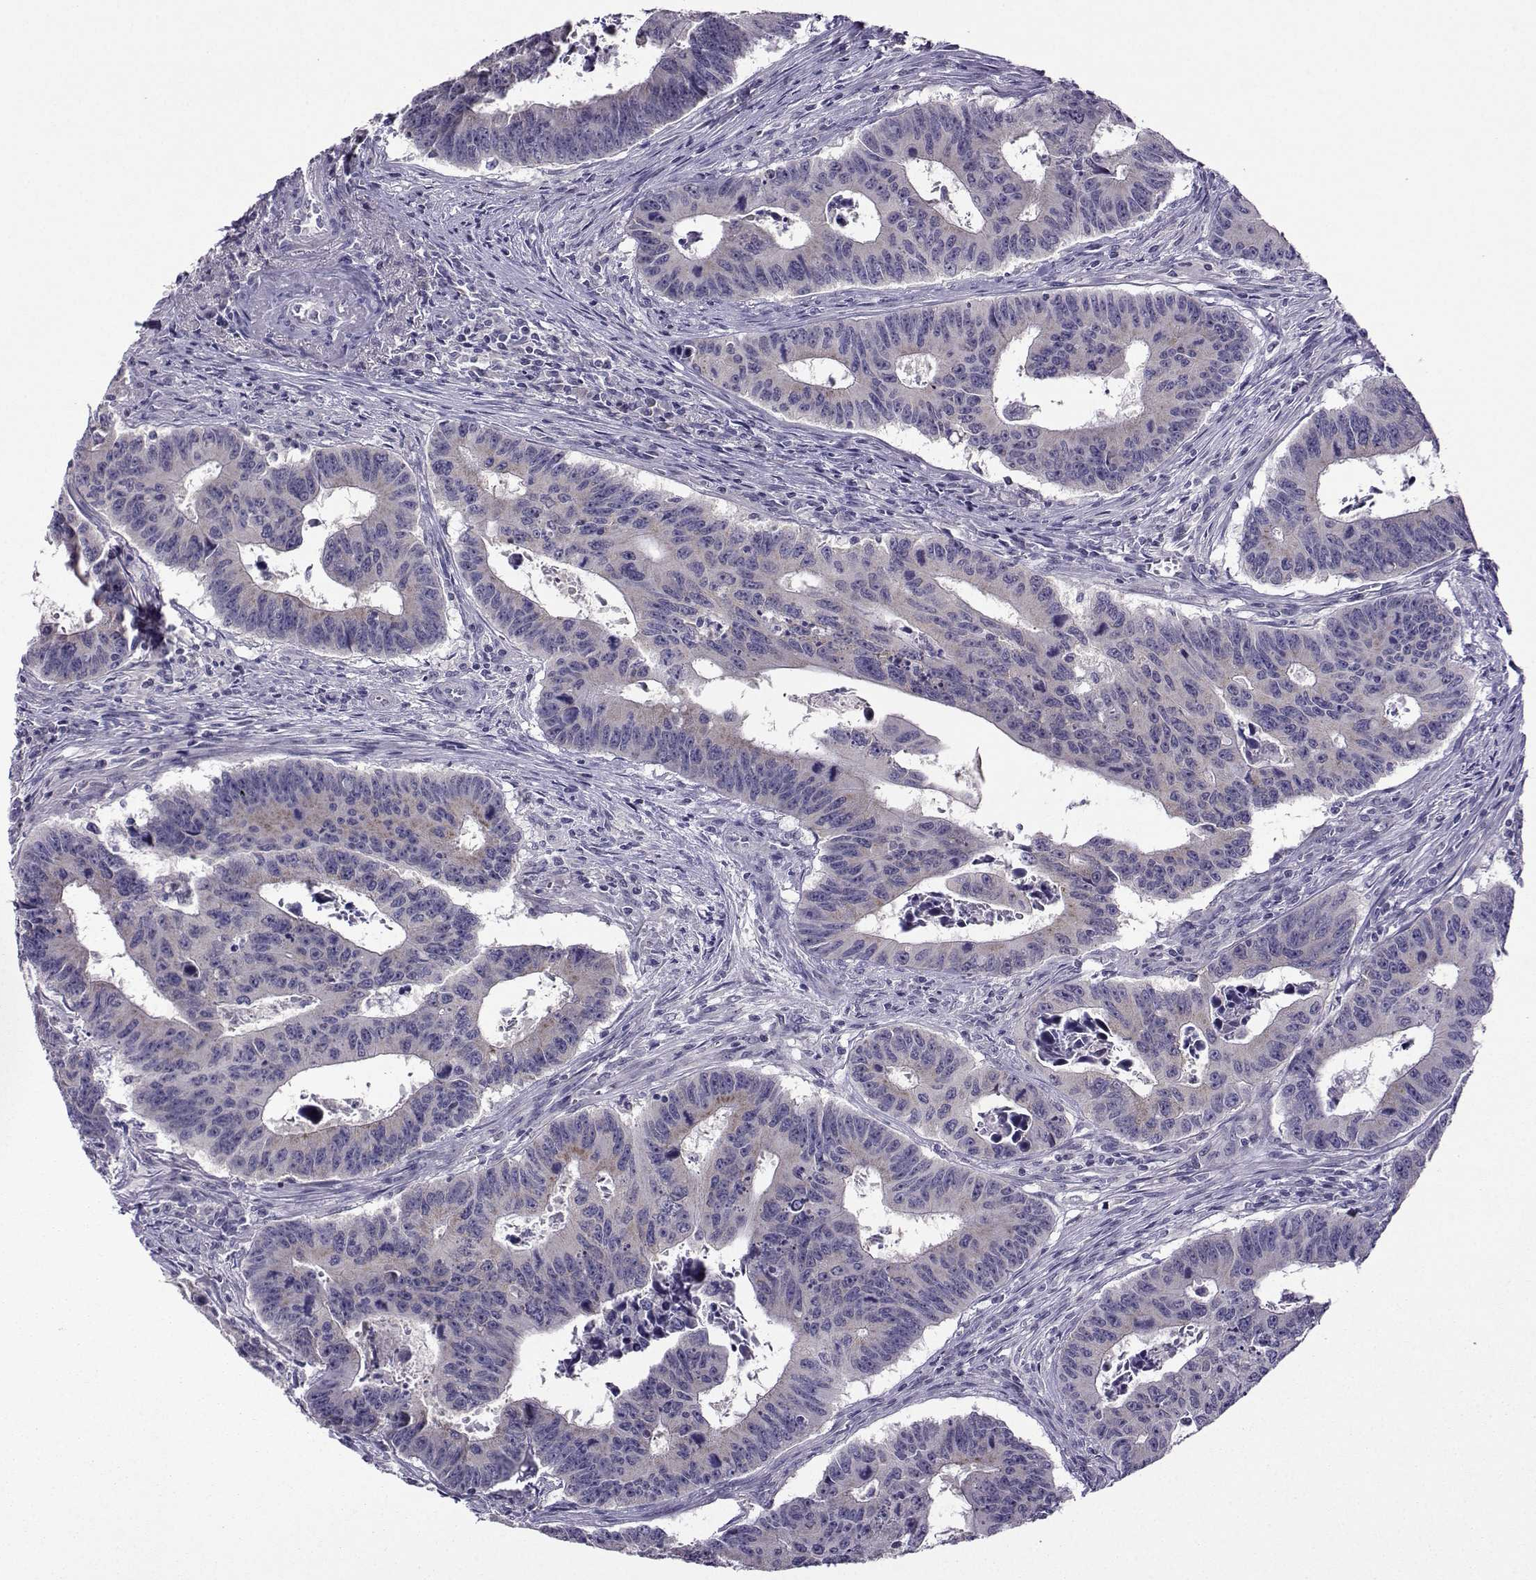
{"staining": {"intensity": "weak", "quantity": "<25%", "location": "cytoplasmic/membranous"}, "tissue": "colorectal cancer", "cell_type": "Tumor cells", "image_type": "cancer", "snomed": [{"axis": "morphology", "description": "Adenocarcinoma, NOS"}, {"axis": "topography", "description": "Appendix"}, {"axis": "topography", "description": "Colon"}, {"axis": "topography", "description": "Cecum"}, {"axis": "topography", "description": "Colon asc"}], "caption": "Tumor cells are negative for protein expression in human colorectal cancer. (DAB (3,3'-diaminobenzidine) immunohistochemistry with hematoxylin counter stain).", "gene": "DDX20", "patient": {"sex": "female", "age": 85}}